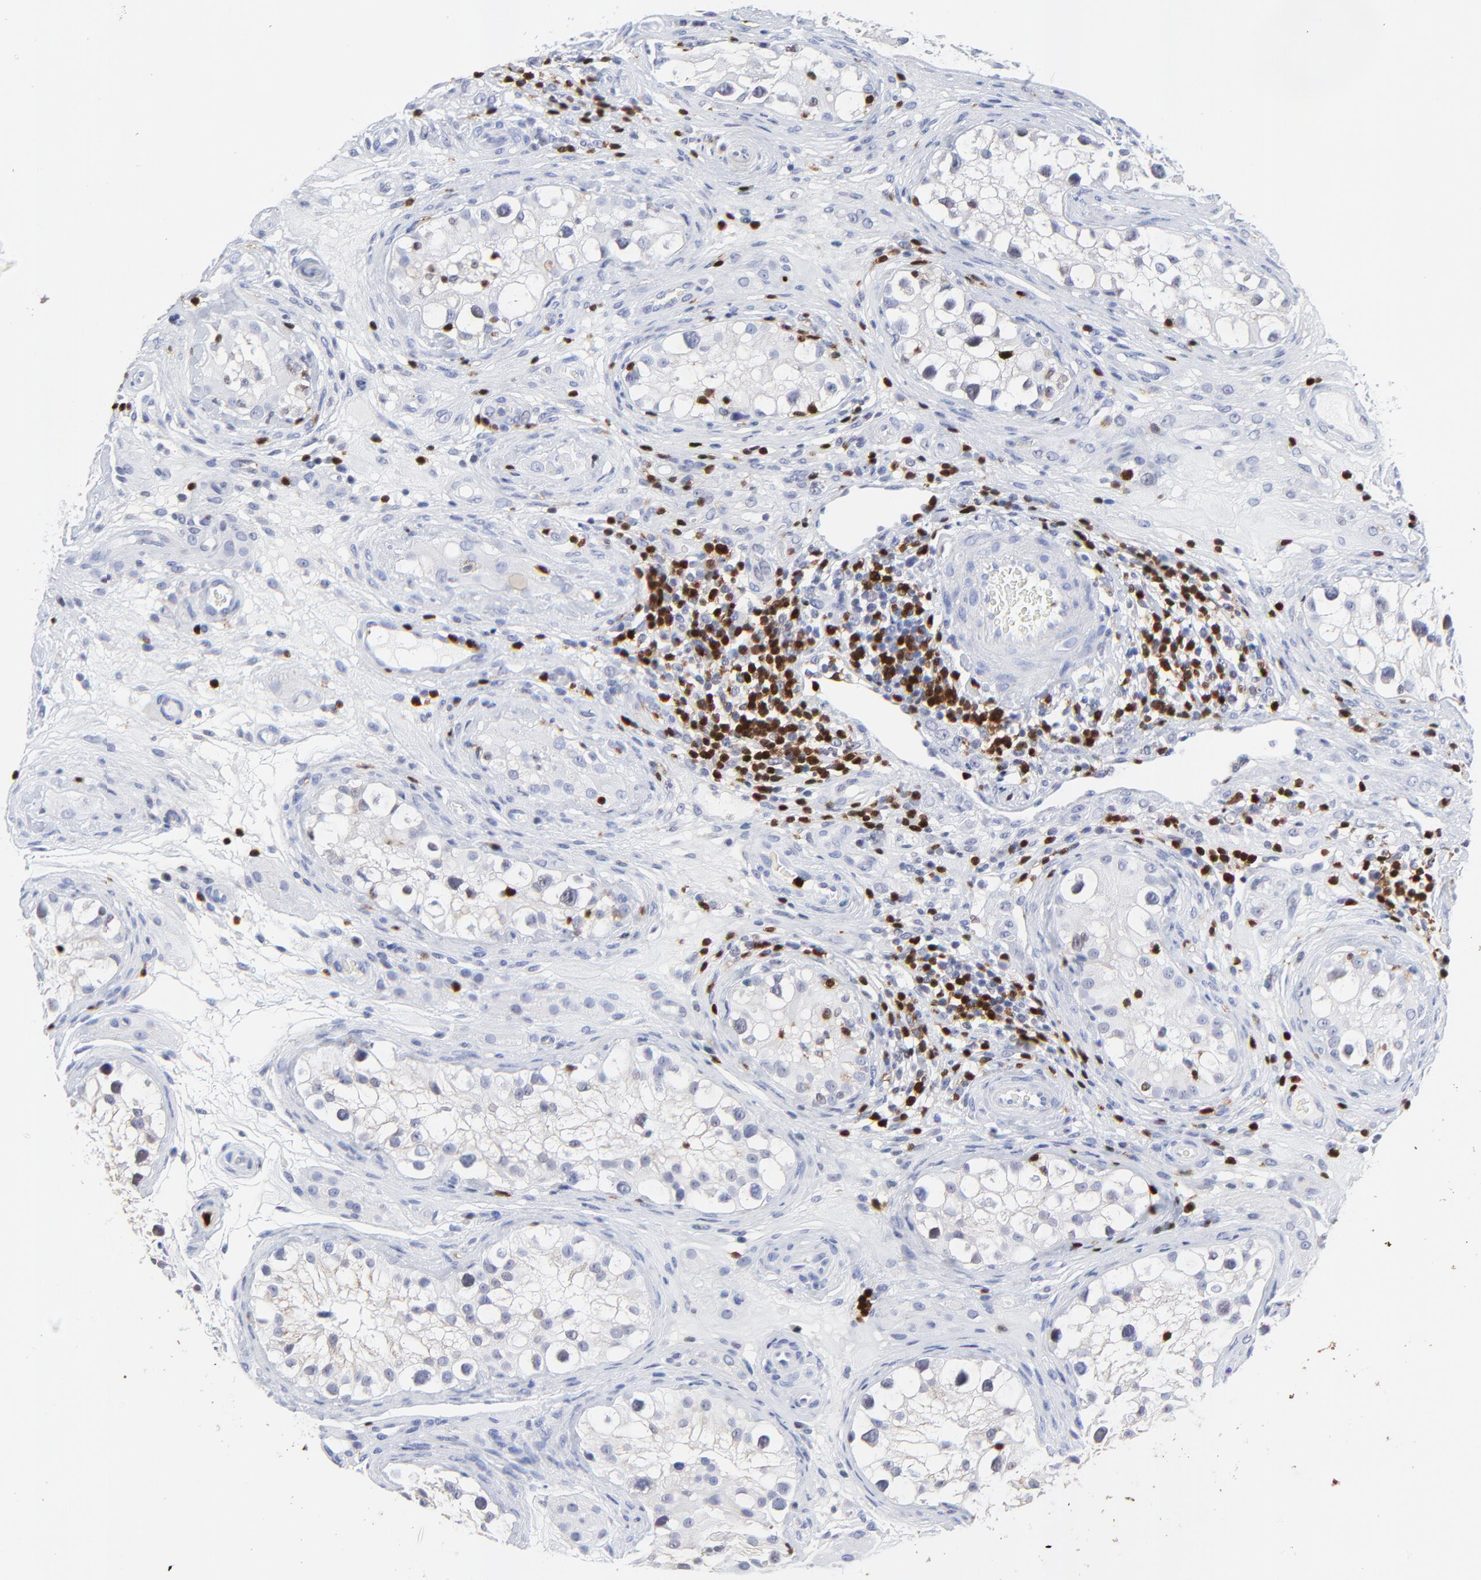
{"staining": {"intensity": "negative", "quantity": "none", "location": "none"}, "tissue": "testis cancer", "cell_type": "Tumor cells", "image_type": "cancer", "snomed": [{"axis": "morphology", "description": "Carcinoma, Embryonal, NOS"}, {"axis": "topography", "description": "Testis"}], "caption": "DAB immunohistochemical staining of human embryonal carcinoma (testis) exhibits no significant positivity in tumor cells.", "gene": "ZAP70", "patient": {"sex": "male", "age": 31}}